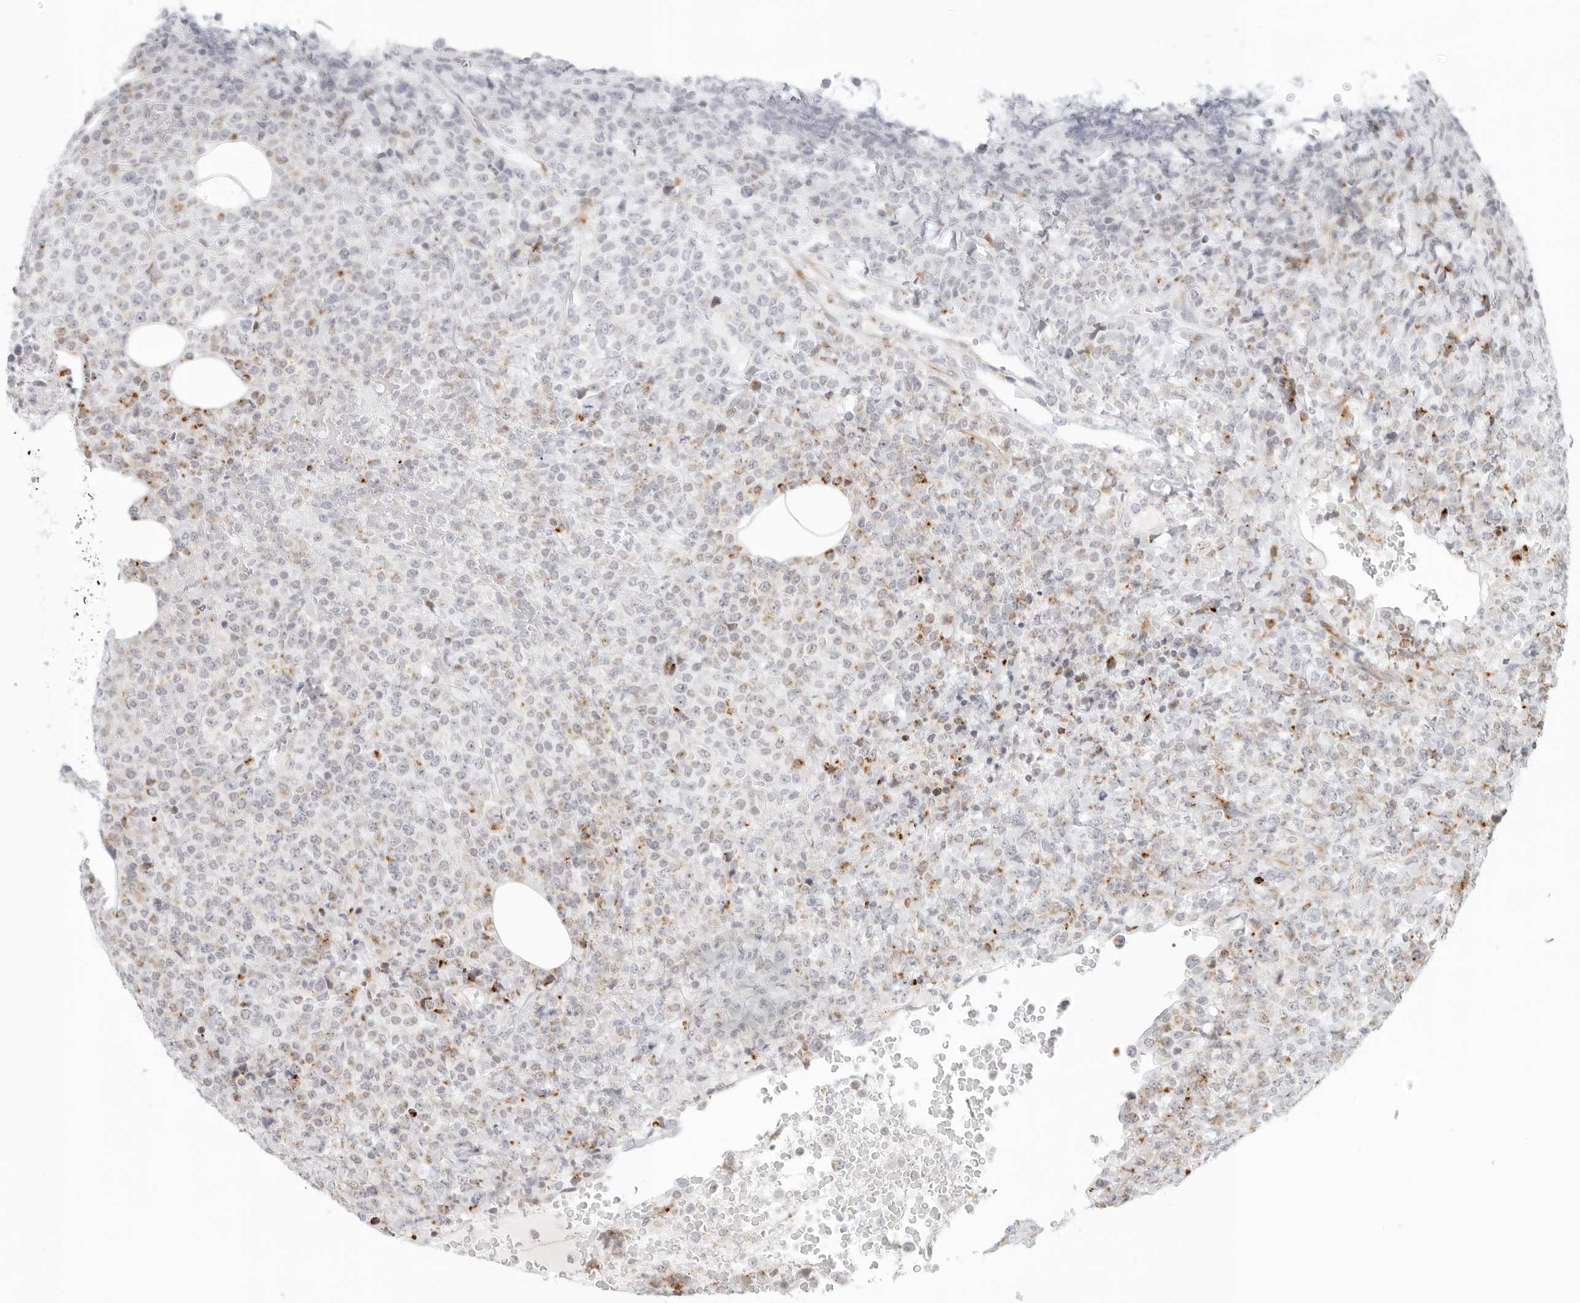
{"staining": {"intensity": "weak", "quantity": "<25%", "location": "cytoplasmic/membranous"}, "tissue": "lymphoma", "cell_type": "Tumor cells", "image_type": "cancer", "snomed": [{"axis": "morphology", "description": "Malignant lymphoma, non-Hodgkin's type, High grade"}, {"axis": "topography", "description": "Lymph node"}], "caption": "This histopathology image is of lymphoma stained with immunohistochemistry to label a protein in brown with the nuclei are counter-stained blue. There is no expression in tumor cells. (DAB (3,3'-diaminobenzidine) immunohistochemistry (IHC) visualized using brightfield microscopy, high magnification).", "gene": "RPS6KC1", "patient": {"sex": "male", "age": 13}}